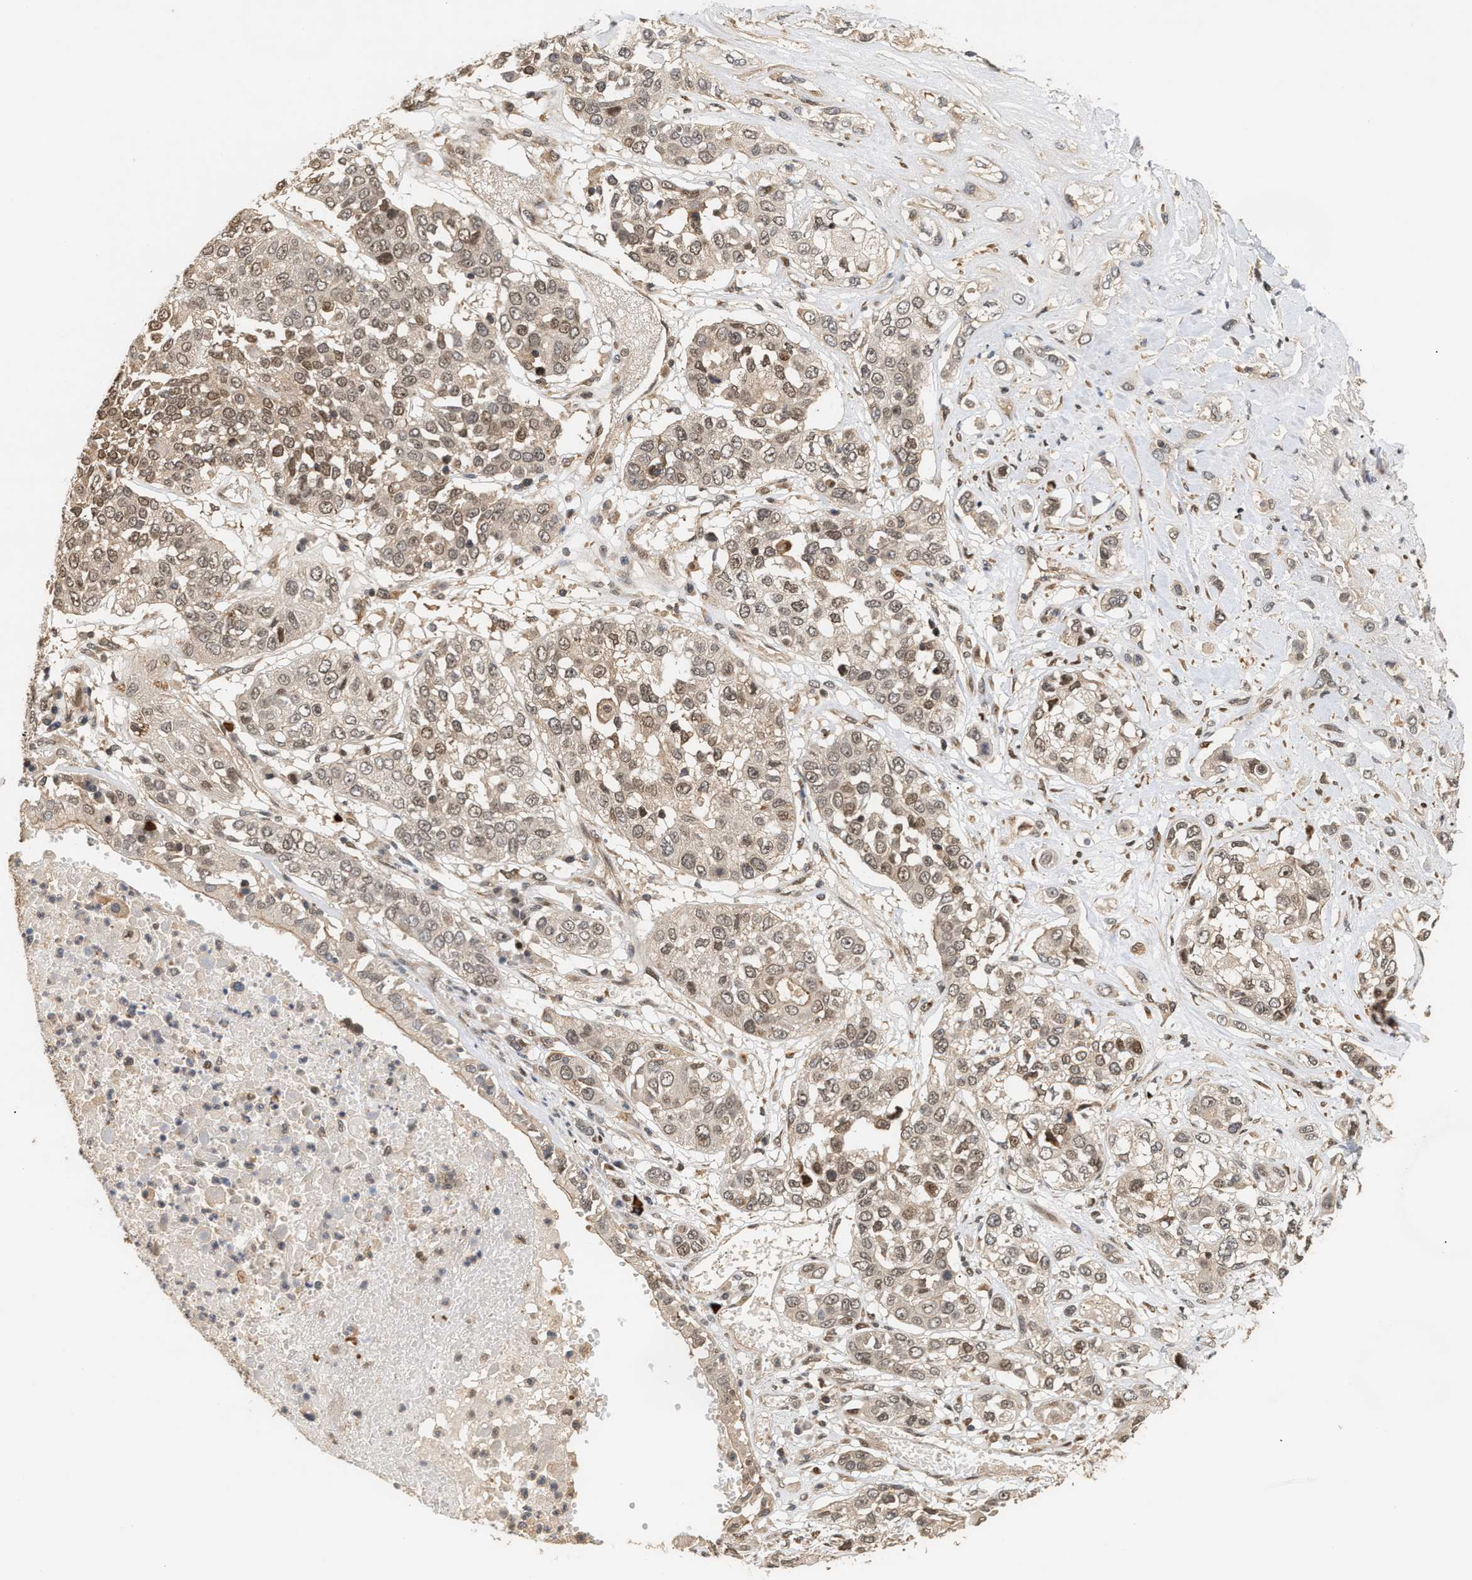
{"staining": {"intensity": "weak", "quantity": ">75%", "location": "cytoplasmic/membranous,nuclear"}, "tissue": "lung cancer", "cell_type": "Tumor cells", "image_type": "cancer", "snomed": [{"axis": "morphology", "description": "Squamous cell carcinoma, NOS"}, {"axis": "topography", "description": "Lung"}], "caption": "Human lung cancer (squamous cell carcinoma) stained with a brown dye exhibits weak cytoplasmic/membranous and nuclear positive staining in approximately >75% of tumor cells.", "gene": "ABHD5", "patient": {"sex": "male", "age": 71}}